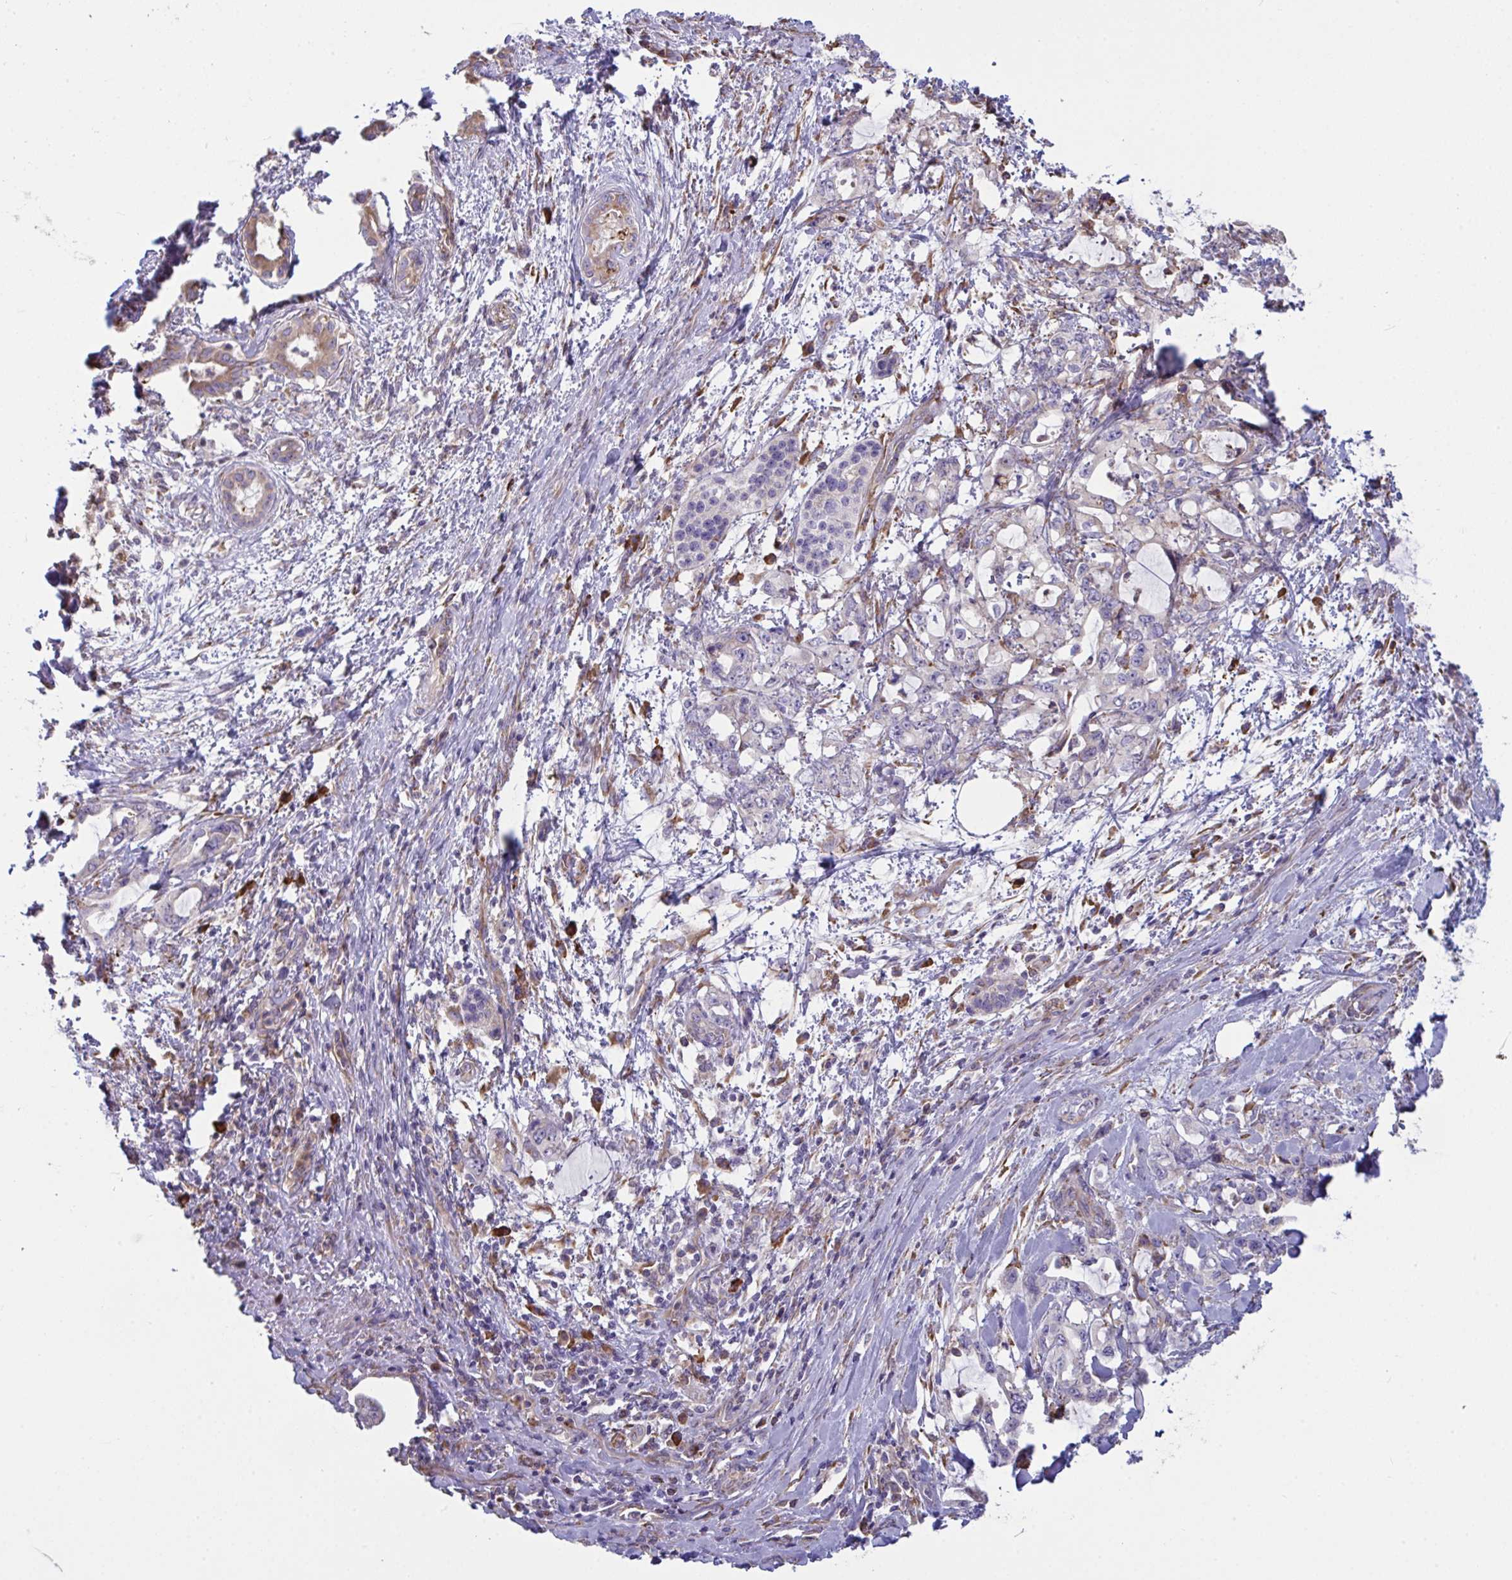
{"staining": {"intensity": "negative", "quantity": "none", "location": "none"}, "tissue": "pancreatic cancer", "cell_type": "Tumor cells", "image_type": "cancer", "snomed": [{"axis": "morphology", "description": "Adenocarcinoma, NOS"}, {"axis": "topography", "description": "Pancreas"}], "caption": "IHC photomicrograph of neoplastic tissue: human pancreatic cancer (adenocarcinoma) stained with DAB (3,3'-diaminobenzidine) demonstrates no significant protein expression in tumor cells. (DAB (3,3'-diaminobenzidine) immunohistochemistry (IHC) with hematoxylin counter stain).", "gene": "MYMK", "patient": {"sex": "female", "age": 61}}